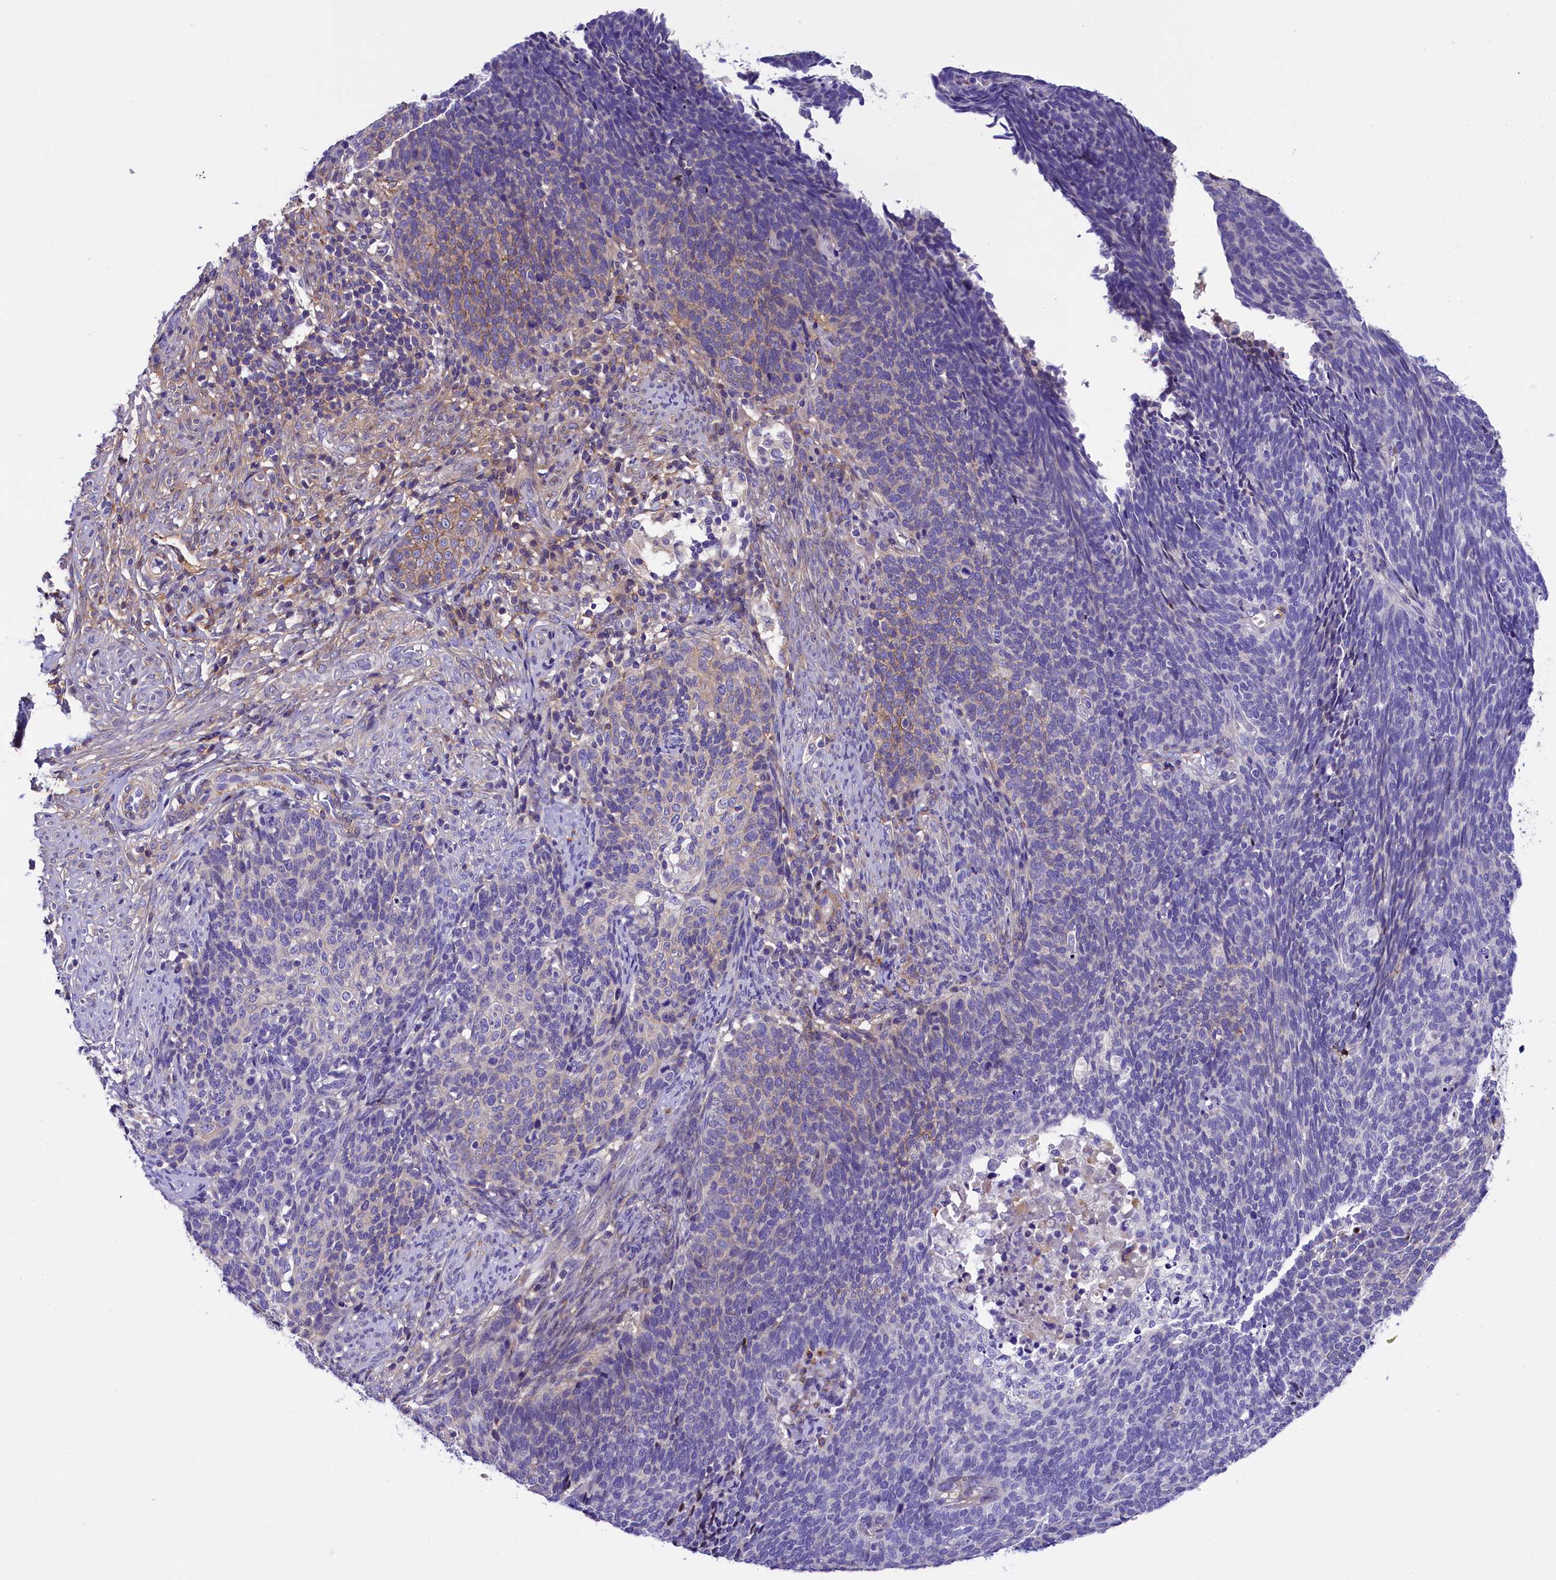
{"staining": {"intensity": "weak", "quantity": "<25%", "location": "cytoplasmic/membranous"}, "tissue": "cervical cancer", "cell_type": "Tumor cells", "image_type": "cancer", "snomed": [{"axis": "morphology", "description": "Squamous cell carcinoma, NOS"}, {"axis": "topography", "description": "Cervix"}], "caption": "Micrograph shows no significant protein staining in tumor cells of cervical squamous cell carcinoma.", "gene": "SOD3", "patient": {"sex": "female", "age": 39}}